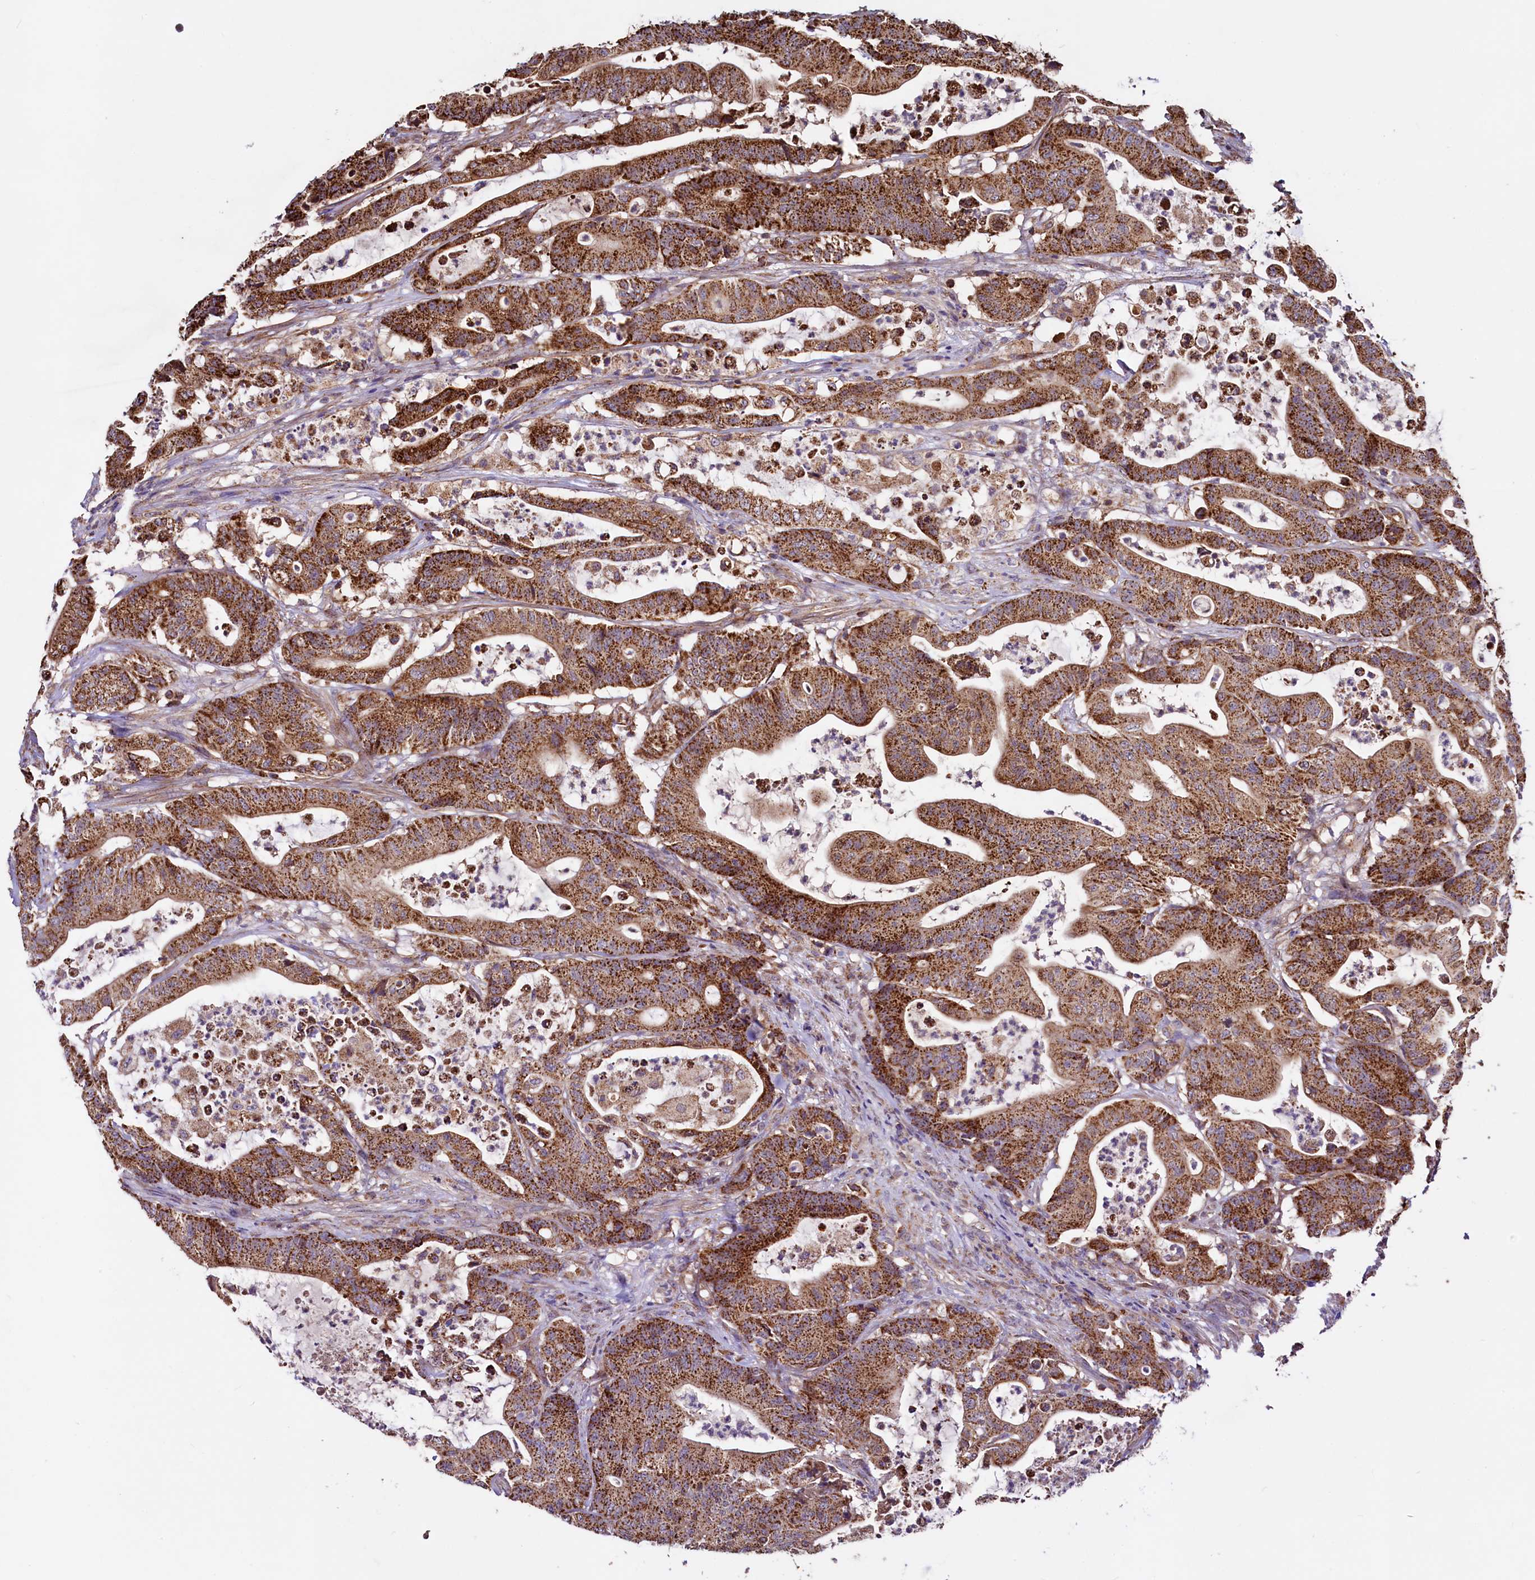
{"staining": {"intensity": "strong", "quantity": ">75%", "location": "cytoplasmic/membranous"}, "tissue": "colorectal cancer", "cell_type": "Tumor cells", "image_type": "cancer", "snomed": [{"axis": "morphology", "description": "Adenocarcinoma, NOS"}, {"axis": "topography", "description": "Colon"}], "caption": "Colorectal adenocarcinoma stained with IHC reveals strong cytoplasmic/membranous staining in approximately >75% of tumor cells. (DAB (3,3'-diaminobenzidine) IHC, brown staining for protein, blue staining for nuclei).", "gene": "STARD5", "patient": {"sex": "female", "age": 84}}